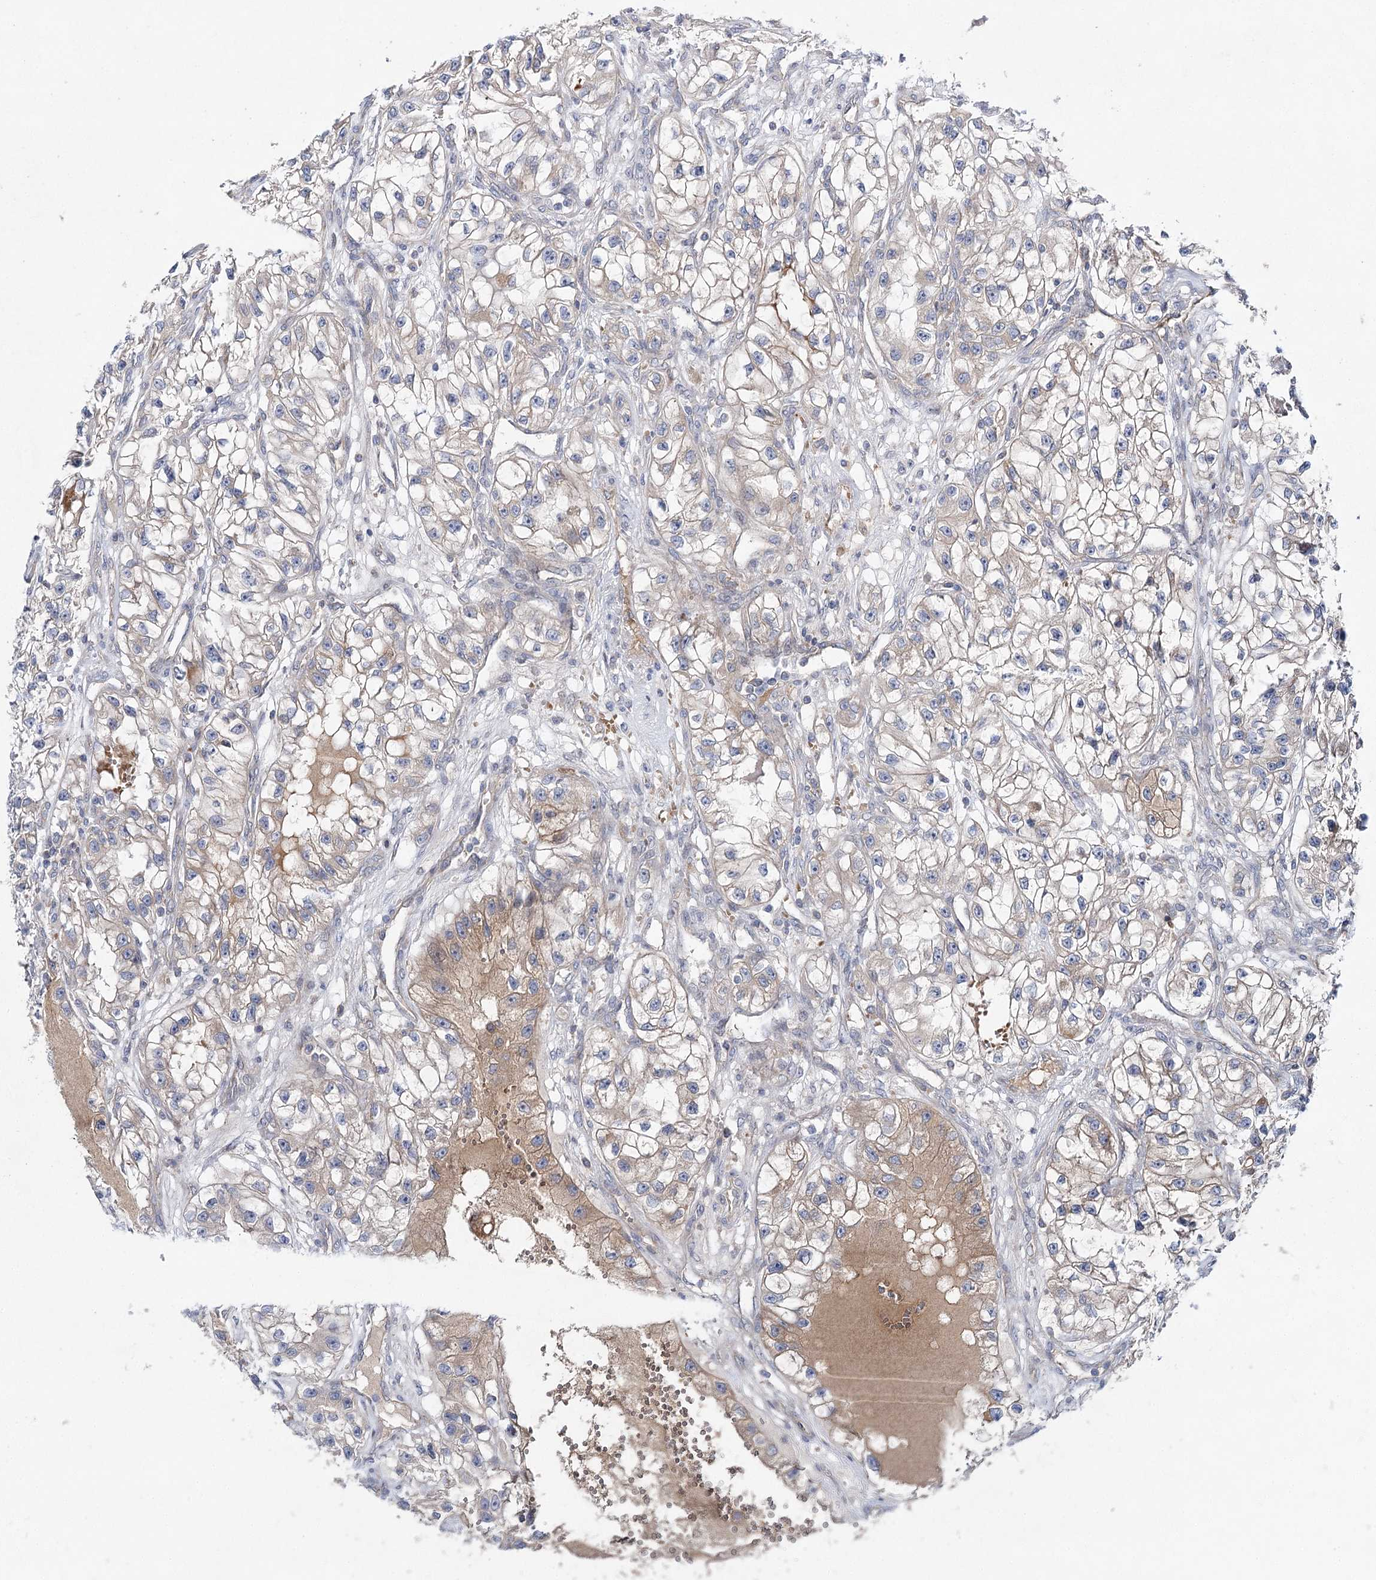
{"staining": {"intensity": "weak", "quantity": "<25%", "location": "cytoplasmic/membranous"}, "tissue": "renal cancer", "cell_type": "Tumor cells", "image_type": "cancer", "snomed": [{"axis": "morphology", "description": "Adenocarcinoma, NOS"}, {"axis": "topography", "description": "Kidney"}], "caption": "Immunohistochemistry (IHC) photomicrograph of renal adenocarcinoma stained for a protein (brown), which reveals no staining in tumor cells.", "gene": "LRRC14B", "patient": {"sex": "female", "age": 57}}